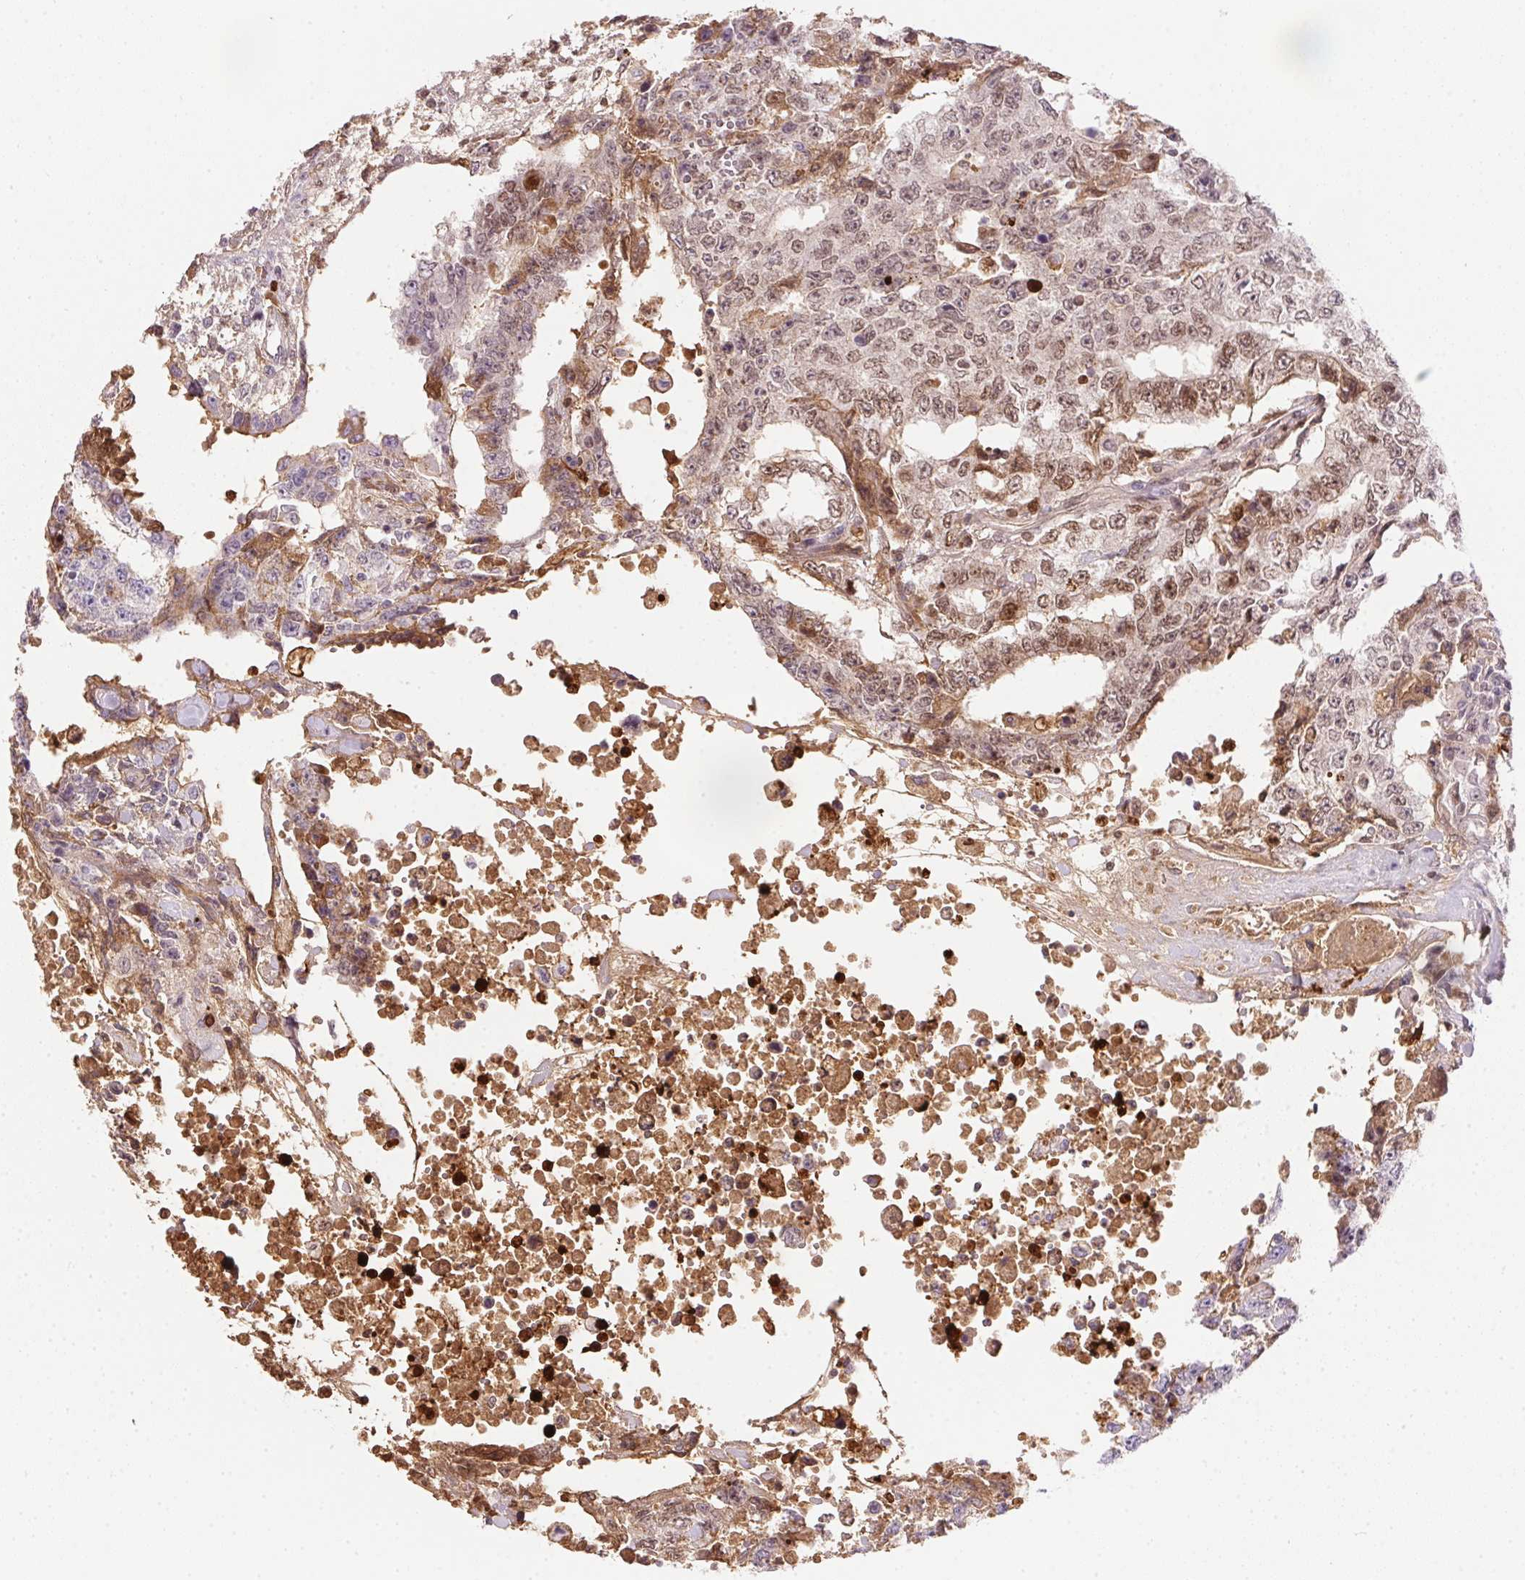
{"staining": {"intensity": "weak", "quantity": "25%-75%", "location": "cytoplasmic/membranous,nuclear"}, "tissue": "testis cancer", "cell_type": "Tumor cells", "image_type": "cancer", "snomed": [{"axis": "morphology", "description": "Carcinoma, Embryonal, NOS"}, {"axis": "topography", "description": "Testis"}], "caption": "Brown immunohistochemical staining in testis cancer (embryonal carcinoma) exhibits weak cytoplasmic/membranous and nuclear expression in approximately 25%-75% of tumor cells.", "gene": "ORM1", "patient": {"sex": "male", "age": 24}}